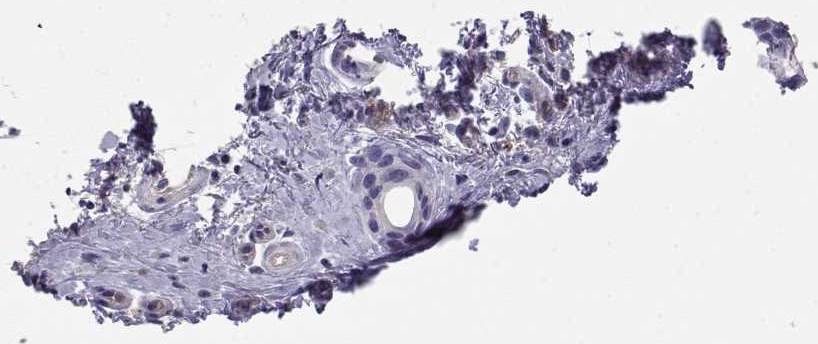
{"staining": {"intensity": "negative", "quantity": "none", "location": "none"}, "tissue": "melanoma", "cell_type": "Tumor cells", "image_type": "cancer", "snomed": [{"axis": "morphology", "description": "Malignant melanoma, NOS"}, {"axis": "topography", "description": "Skin"}], "caption": "This is an immunohistochemistry (IHC) image of human melanoma. There is no expression in tumor cells.", "gene": "ENDOU", "patient": {"sex": "female", "age": 76}}